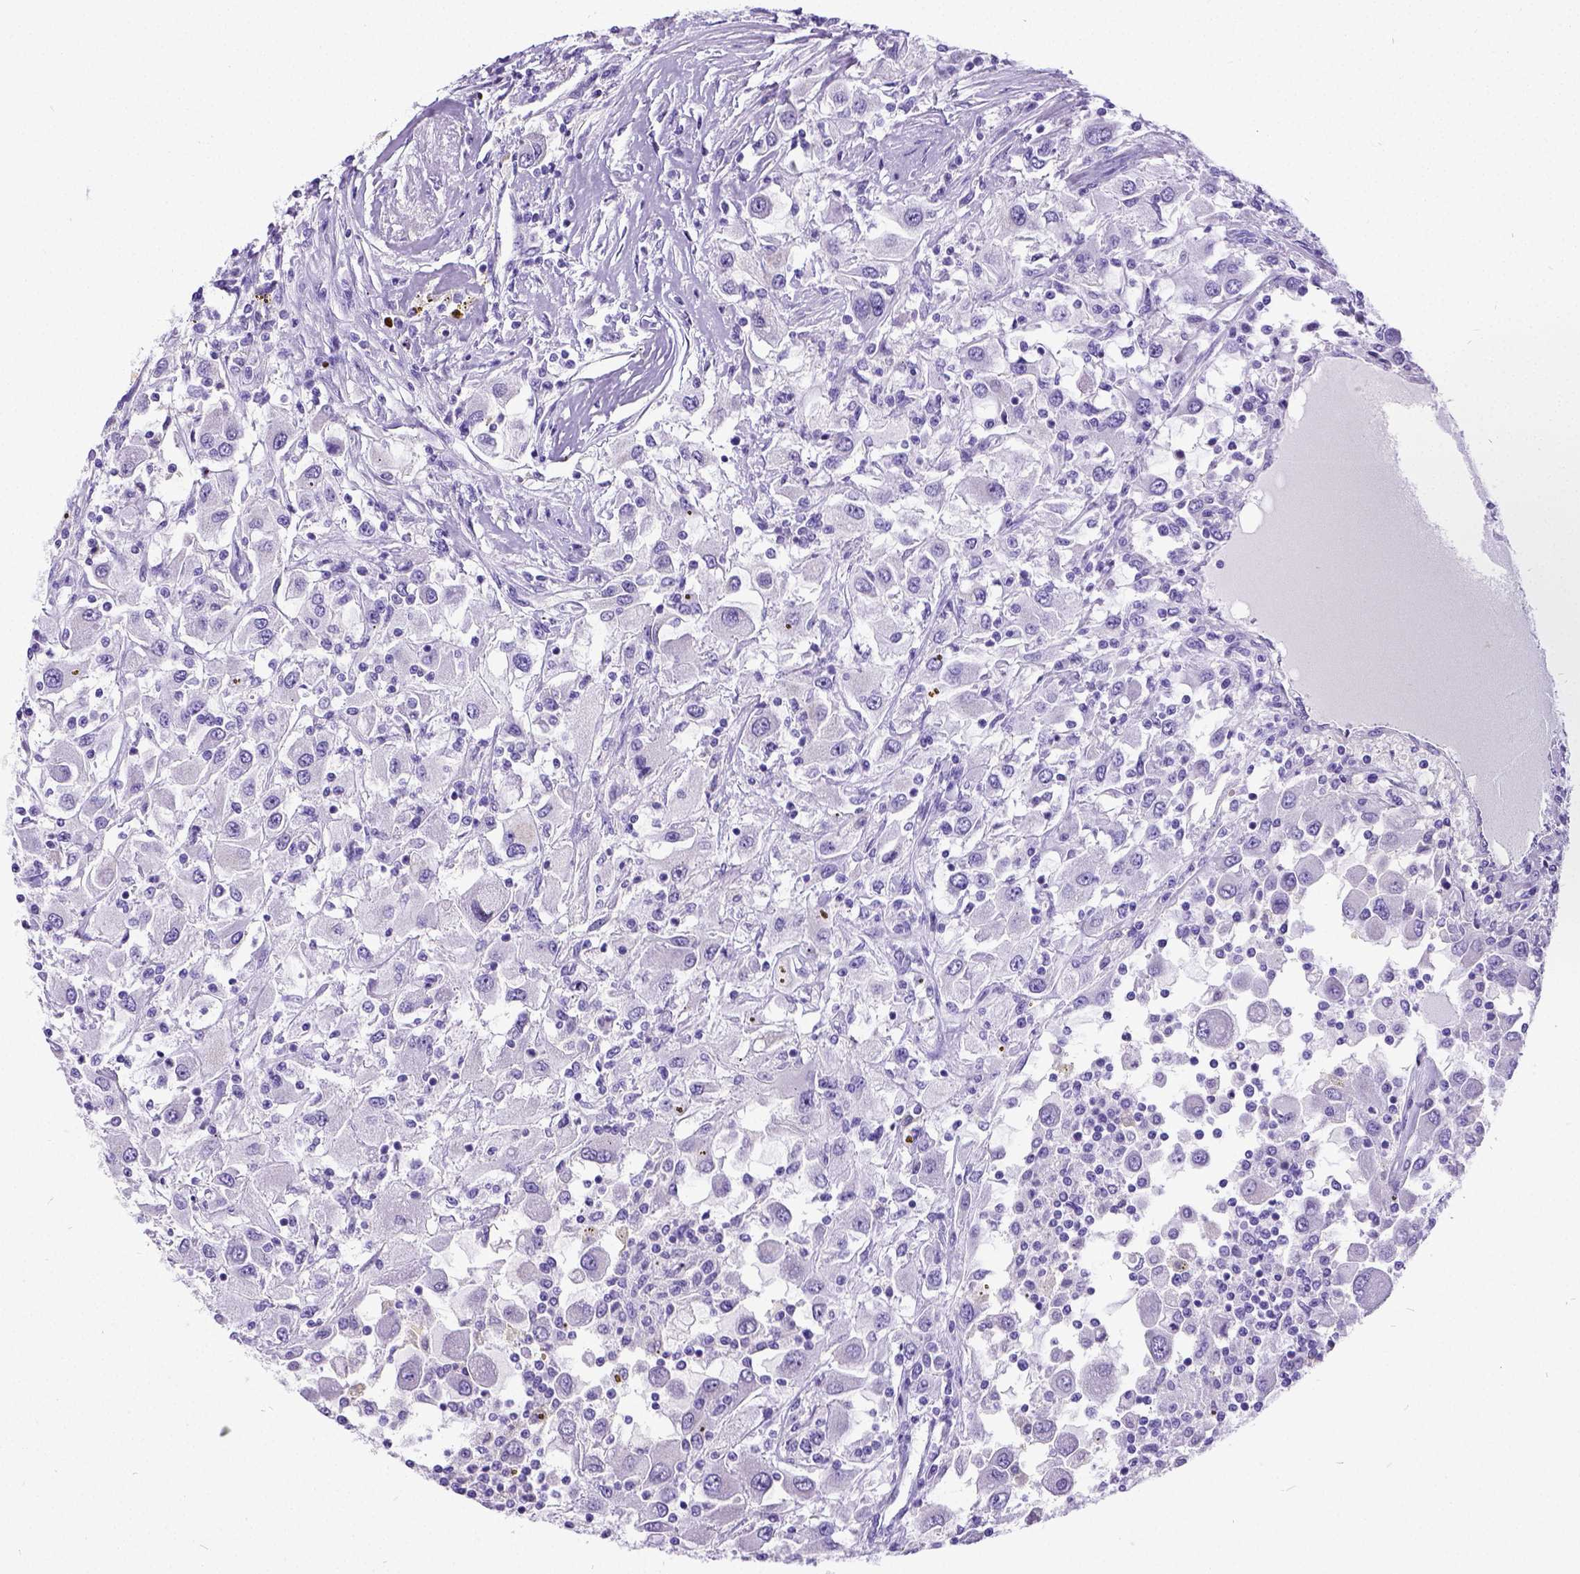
{"staining": {"intensity": "negative", "quantity": "none", "location": "none"}, "tissue": "renal cancer", "cell_type": "Tumor cells", "image_type": "cancer", "snomed": [{"axis": "morphology", "description": "Adenocarcinoma, NOS"}, {"axis": "topography", "description": "Kidney"}], "caption": "The image exhibits no staining of tumor cells in adenocarcinoma (renal).", "gene": "SATB2", "patient": {"sex": "female", "age": 67}}